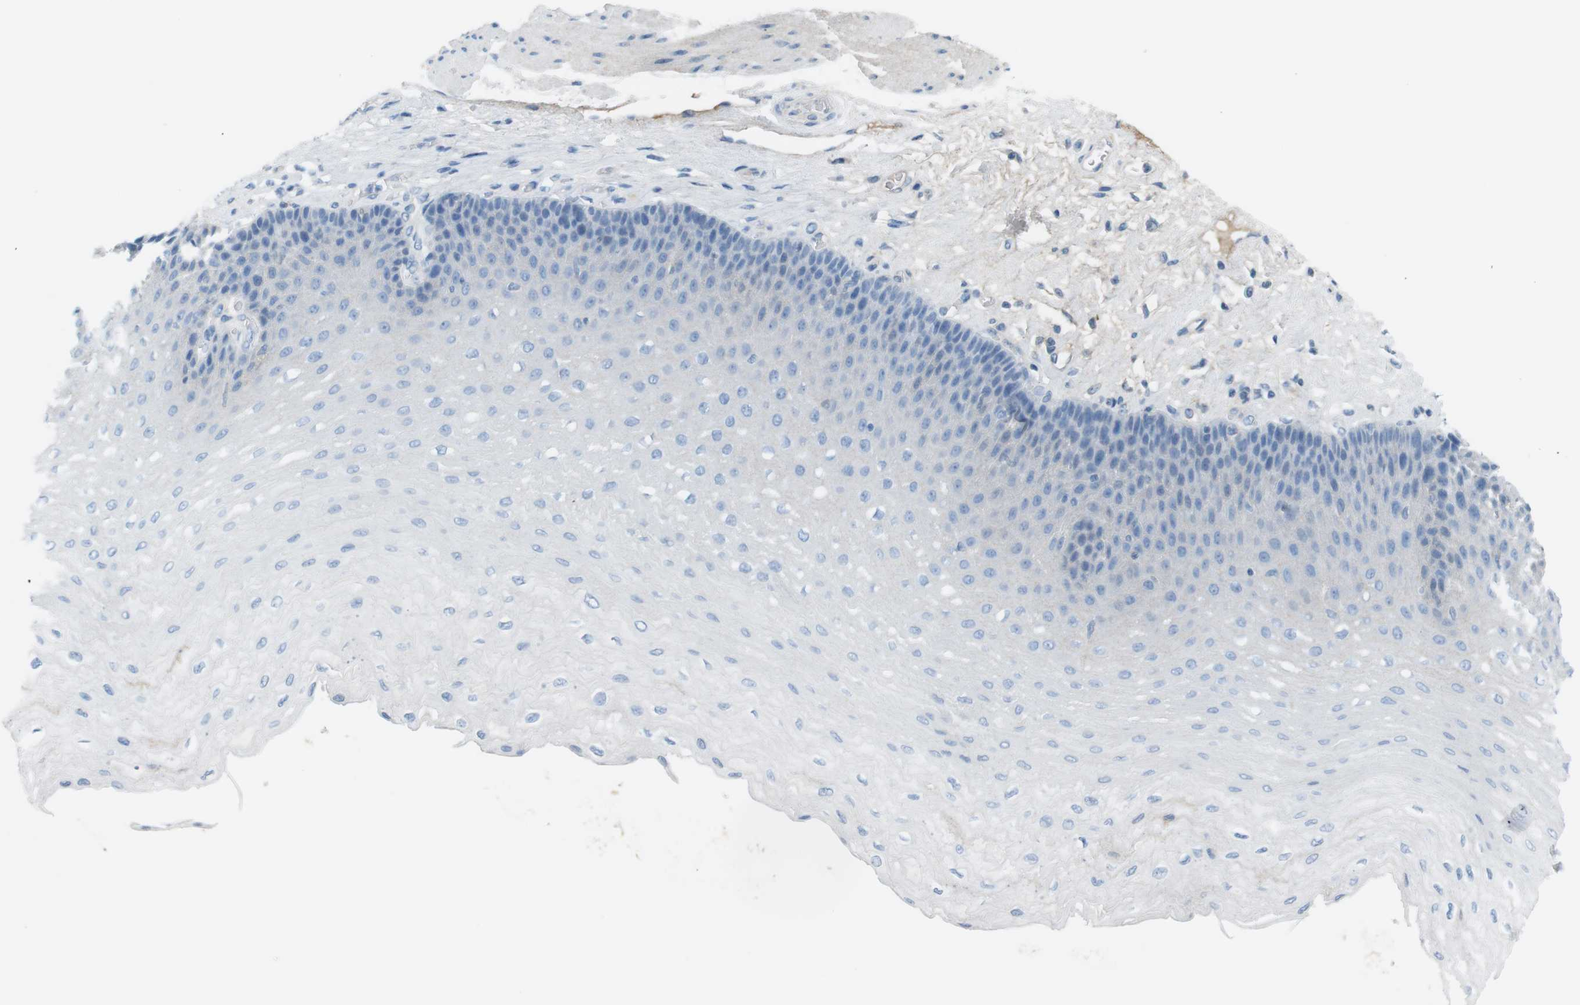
{"staining": {"intensity": "negative", "quantity": "none", "location": "none"}, "tissue": "esophagus", "cell_type": "Squamous epithelial cells", "image_type": "normal", "snomed": [{"axis": "morphology", "description": "Normal tissue, NOS"}, {"axis": "topography", "description": "Esophagus"}], "caption": "Protein analysis of unremarkable esophagus demonstrates no significant positivity in squamous epithelial cells. (Immunohistochemistry (ihc), brightfield microscopy, high magnification).", "gene": "AZGP1", "patient": {"sex": "female", "age": 72}}